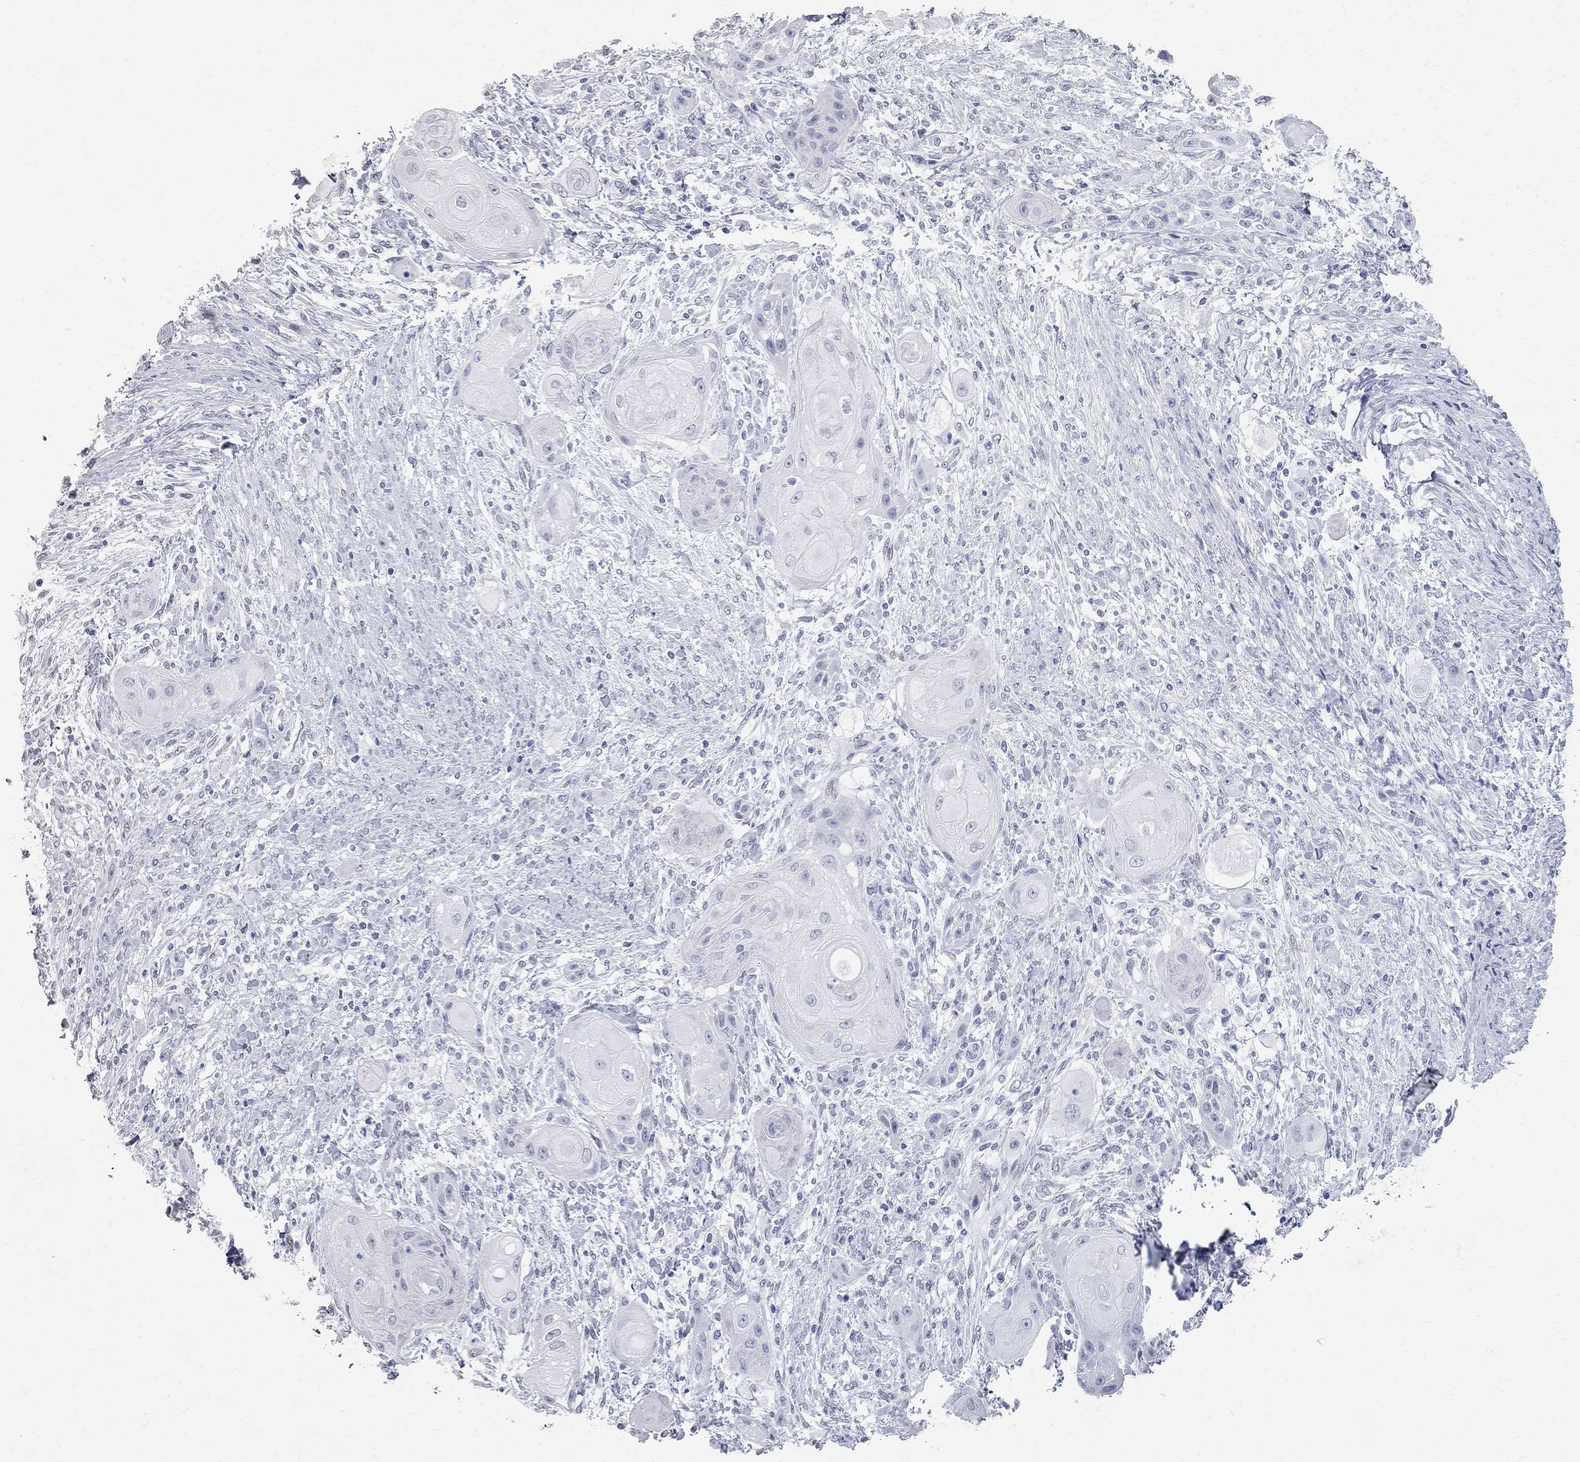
{"staining": {"intensity": "negative", "quantity": "none", "location": "none"}, "tissue": "skin cancer", "cell_type": "Tumor cells", "image_type": "cancer", "snomed": [{"axis": "morphology", "description": "Squamous cell carcinoma, NOS"}, {"axis": "topography", "description": "Skin"}], "caption": "Protein analysis of squamous cell carcinoma (skin) demonstrates no significant positivity in tumor cells.", "gene": "BPIFB1", "patient": {"sex": "male", "age": 62}}